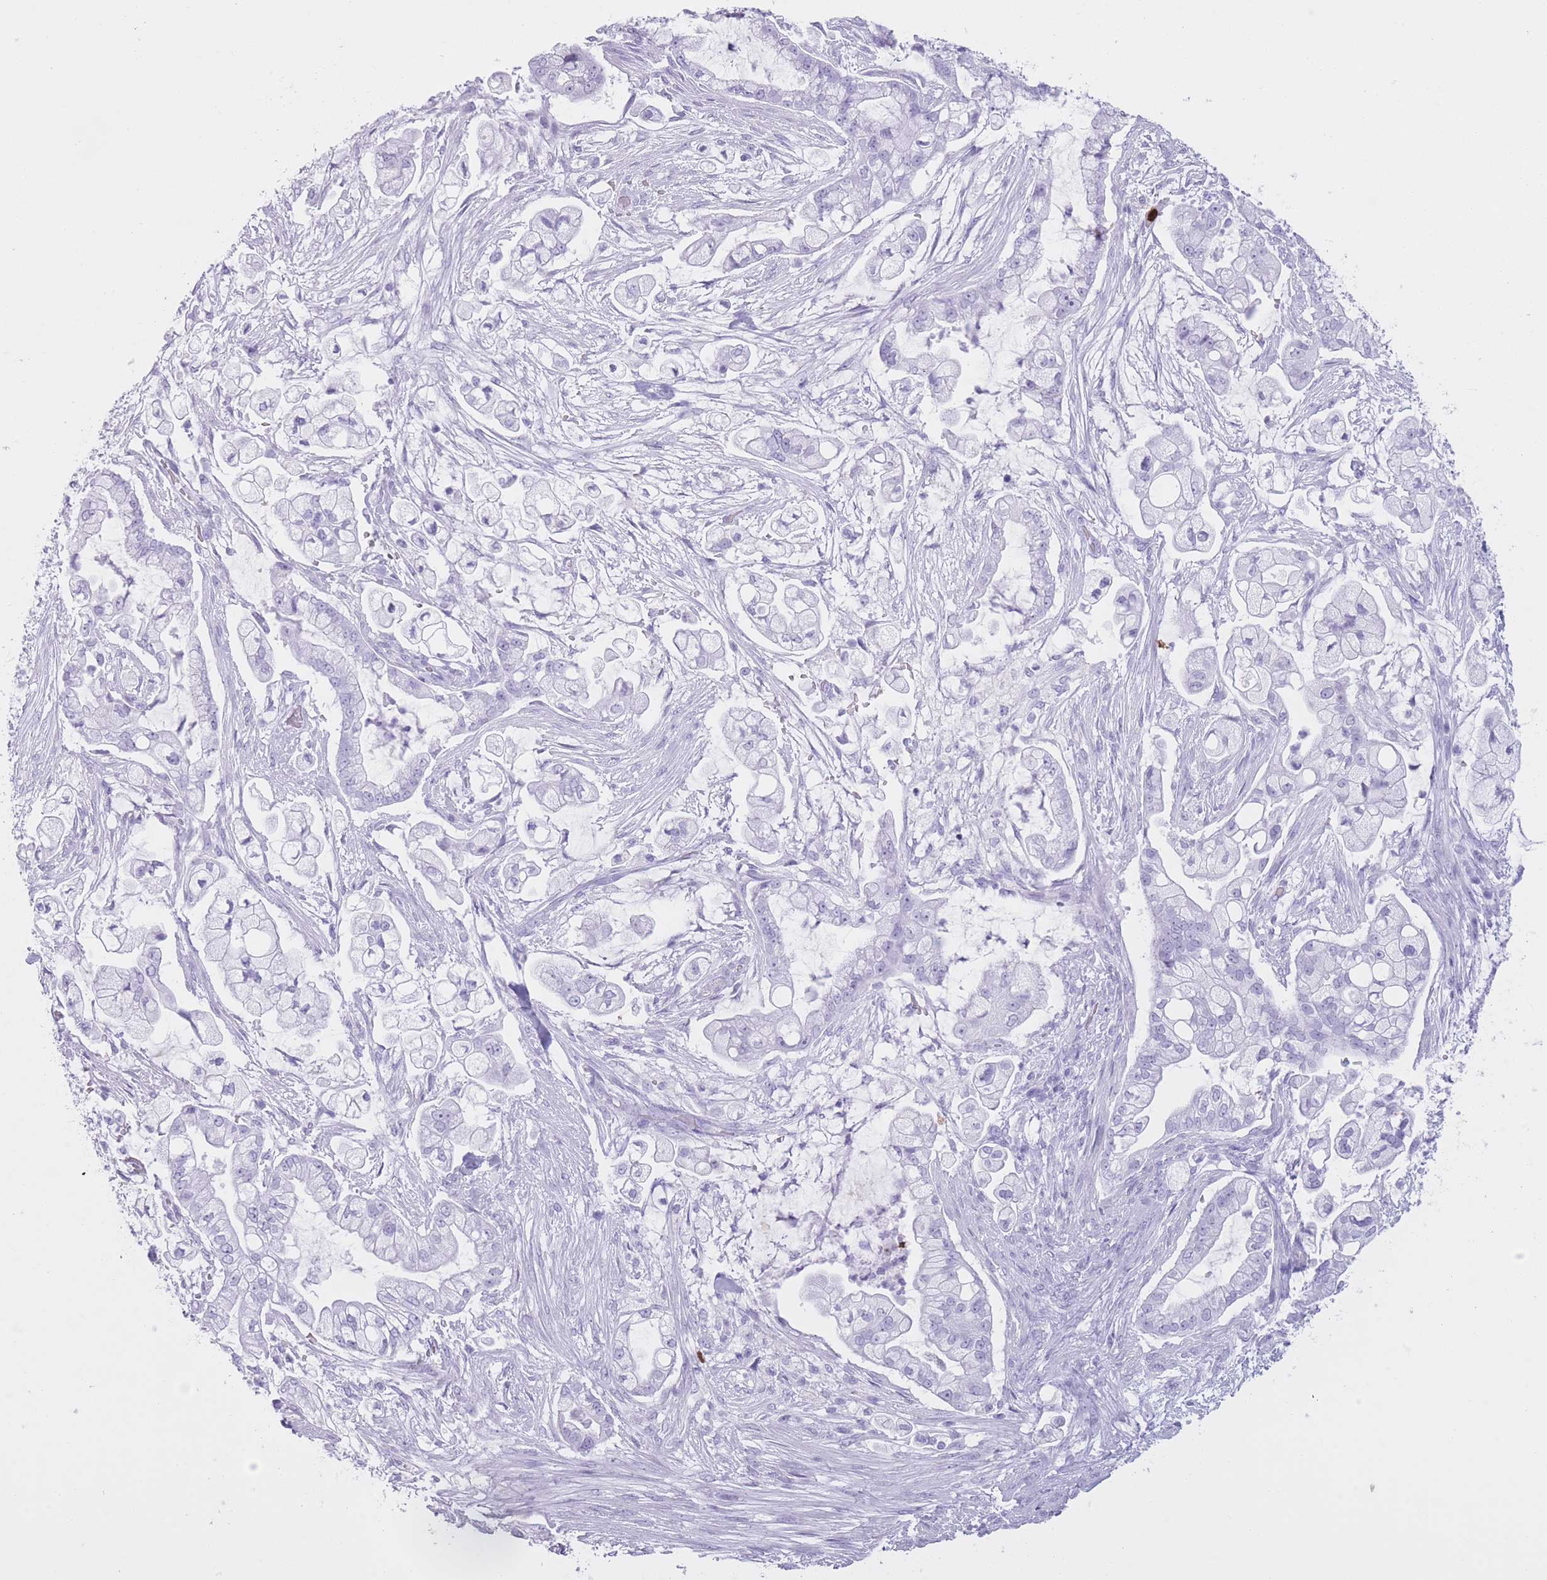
{"staining": {"intensity": "negative", "quantity": "none", "location": "none"}, "tissue": "pancreatic cancer", "cell_type": "Tumor cells", "image_type": "cancer", "snomed": [{"axis": "morphology", "description": "Adenocarcinoma, NOS"}, {"axis": "topography", "description": "Pancreas"}], "caption": "Immunohistochemistry (IHC) photomicrograph of adenocarcinoma (pancreatic) stained for a protein (brown), which shows no staining in tumor cells. (Brightfield microscopy of DAB (3,3'-diaminobenzidine) immunohistochemistry at high magnification).", "gene": "OR4F21", "patient": {"sex": "female", "age": 69}}